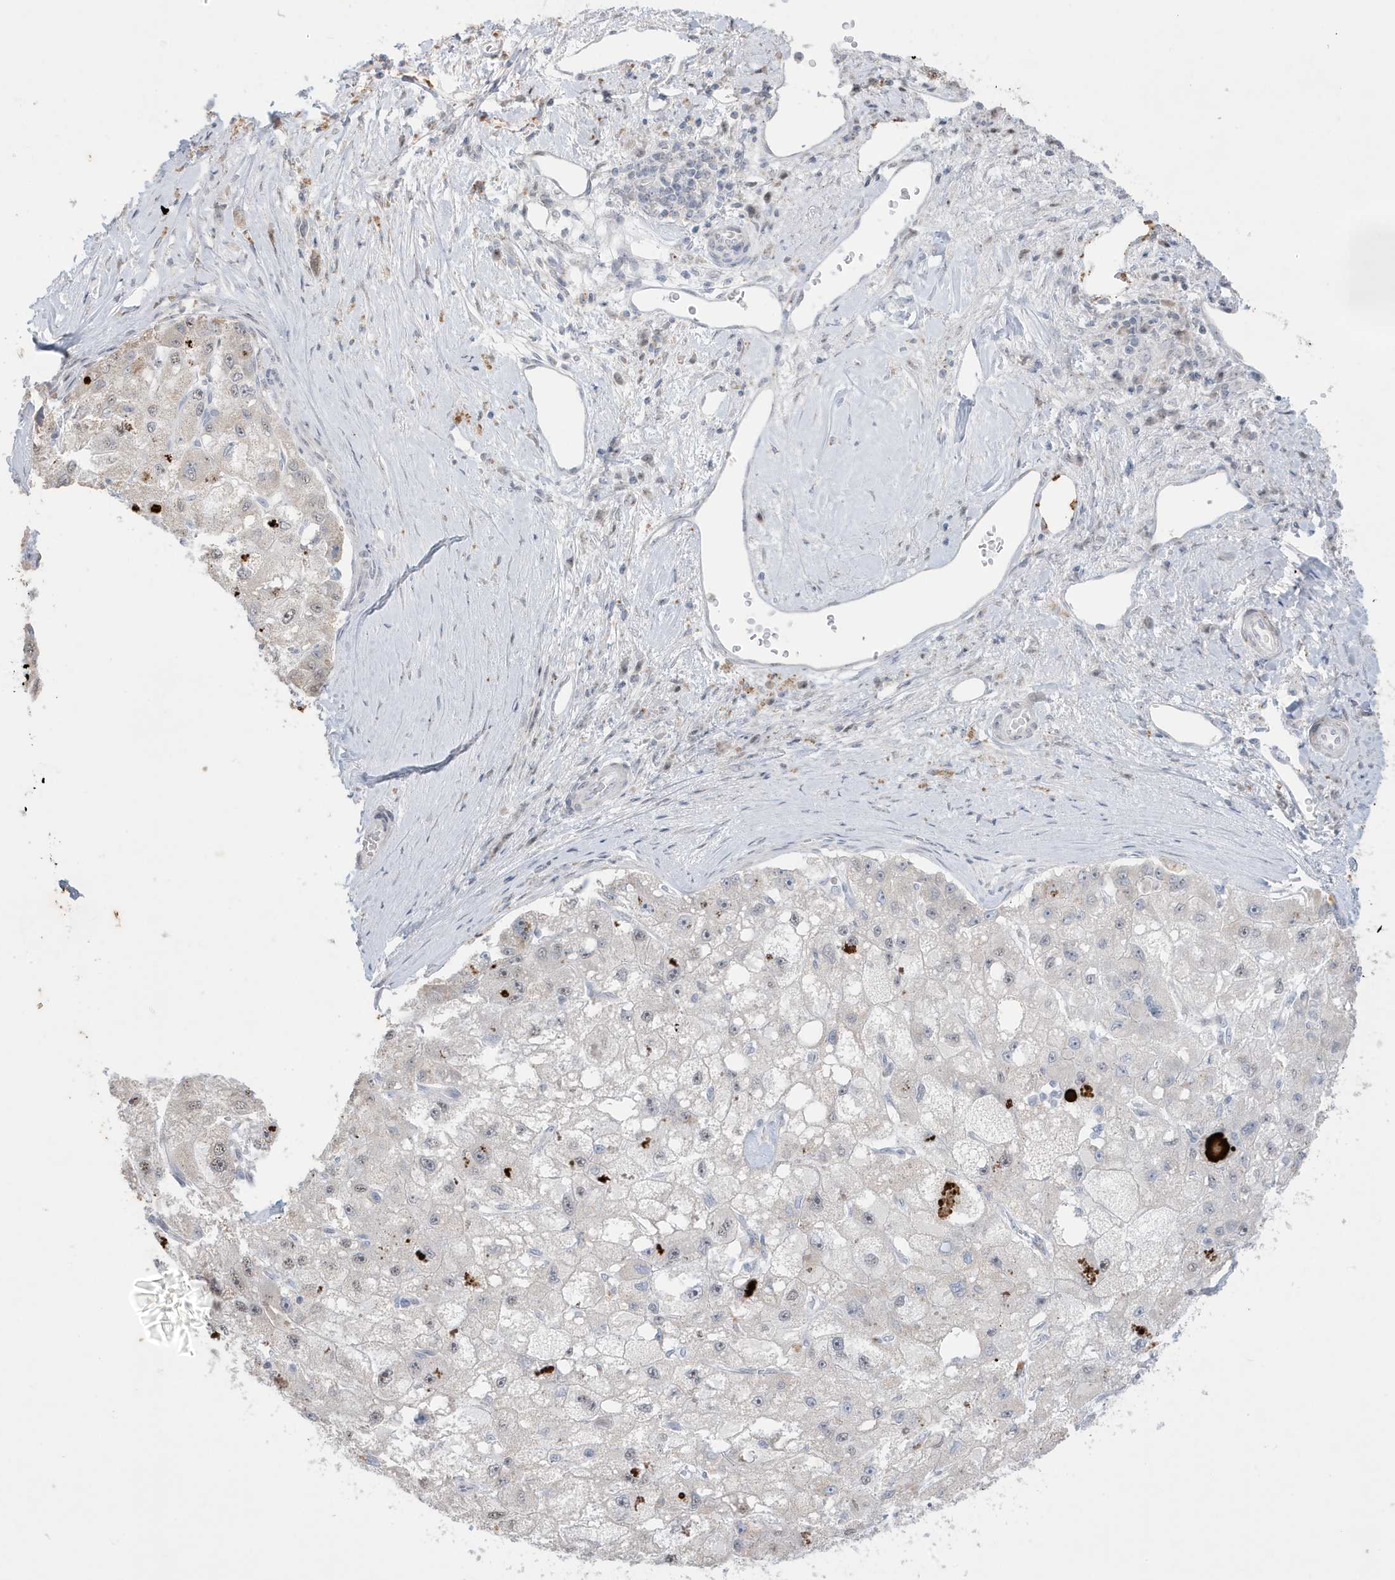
{"staining": {"intensity": "negative", "quantity": "none", "location": "none"}, "tissue": "liver cancer", "cell_type": "Tumor cells", "image_type": "cancer", "snomed": [{"axis": "morphology", "description": "Carcinoma, Hepatocellular, NOS"}, {"axis": "topography", "description": "Liver"}], "caption": "High magnification brightfield microscopy of hepatocellular carcinoma (liver) stained with DAB (3,3'-diaminobenzidine) (brown) and counterstained with hematoxylin (blue): tumor cells show no significant staining. (Stains: DAB (3,3'-diaminobenzidine) IHC with hematoxylin counter stain, Microscopy: brightfield microscopy at high magnification).", "gene": "FNDC1", "patient": {"sex": "male", "age": 80}}